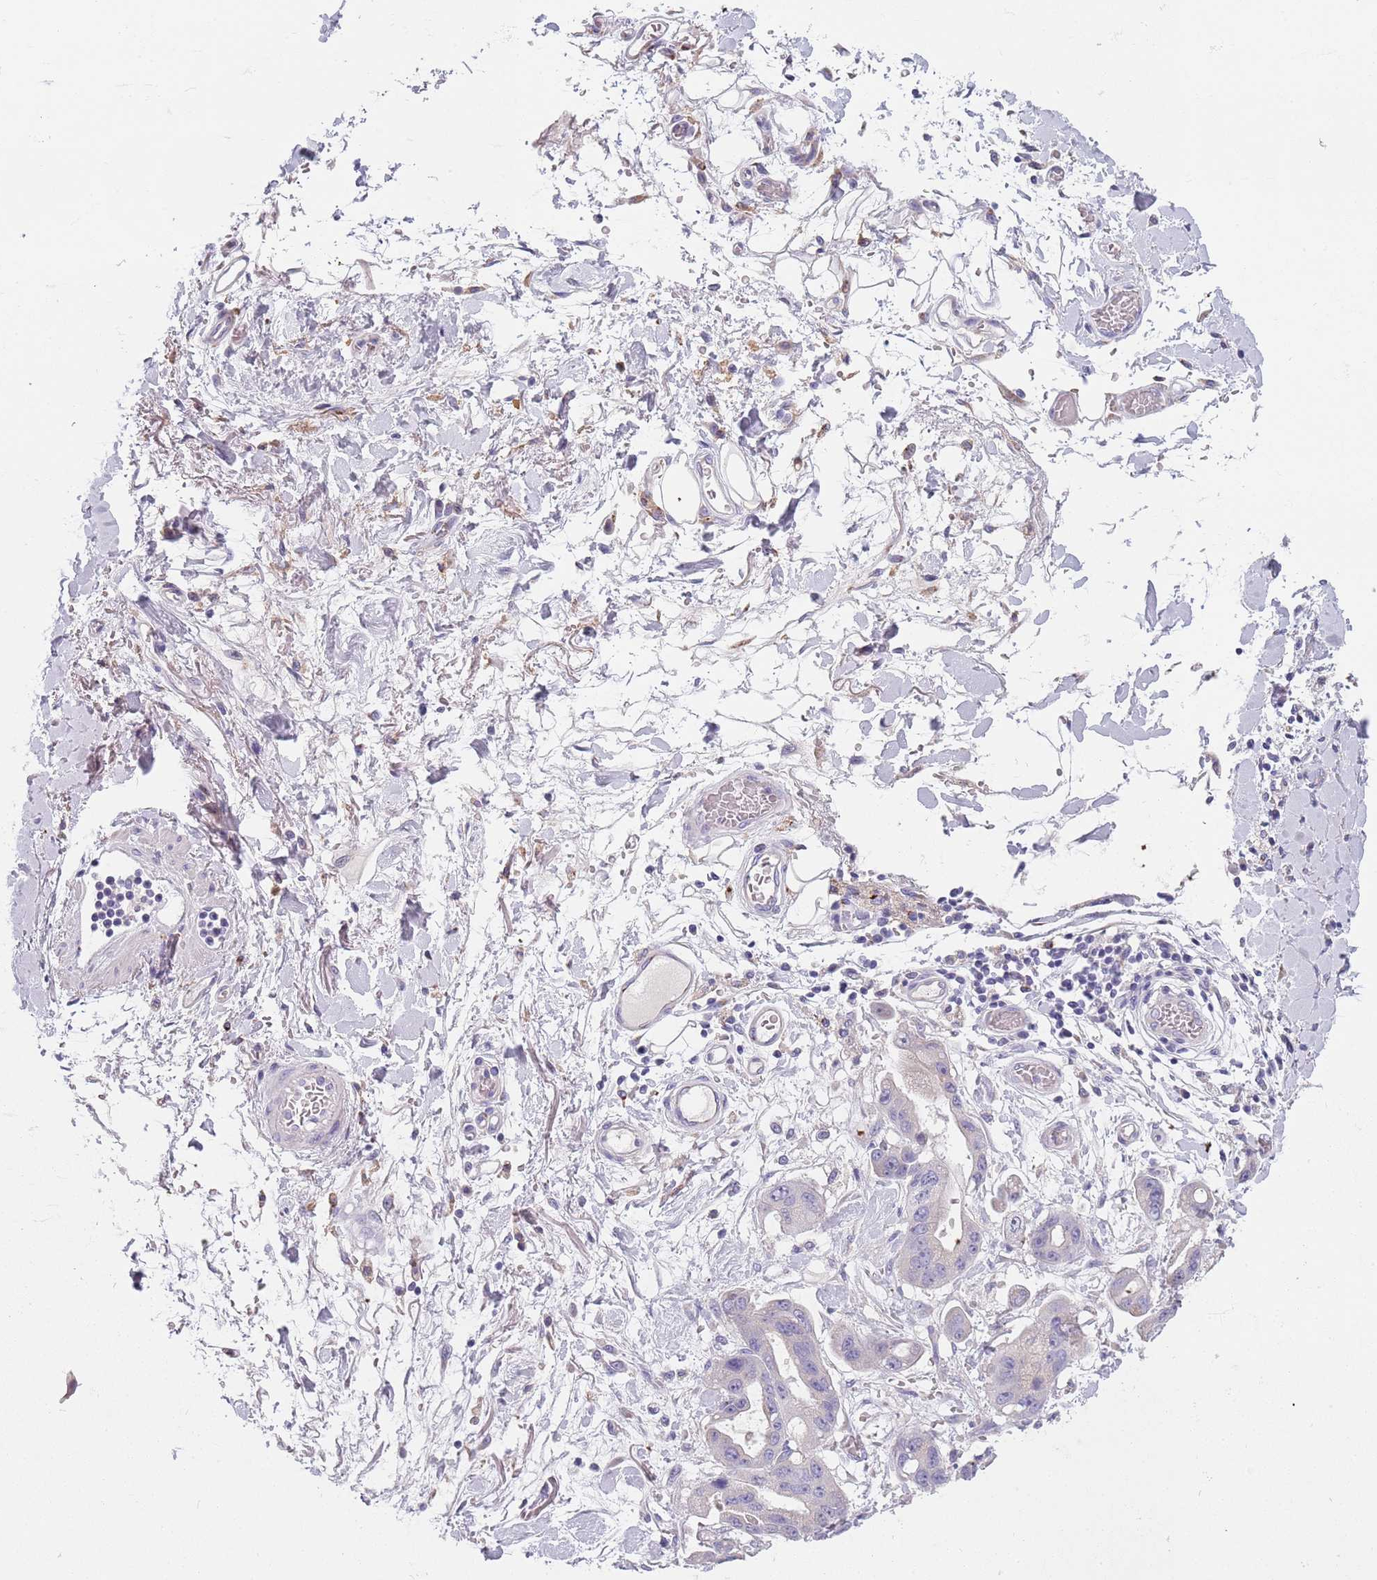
{"staining": {"intensity": "negative", "quantity": "none", "location": "none"}, "tissue": "stomach cancer", "cell_type": "Tumor cells", "image_type": "cancer", "snomed": [{"axis": "morphology", "description": "Adenocarcinoma, NOS"}, {"axis": "topography", "description": "Stomach"}], "caption": "Adenocarcinoma (stomach) was stained to show a protein in brown. There is no significant expression in tumor cells. The staining was performed using DAB to visualize the protein expression in brown, while the nuclei were stained in blue with hematoxylin (Magnification: 20x).", "gene": "MAN1C1", "patient": {"sex": "male", "age": 62}}